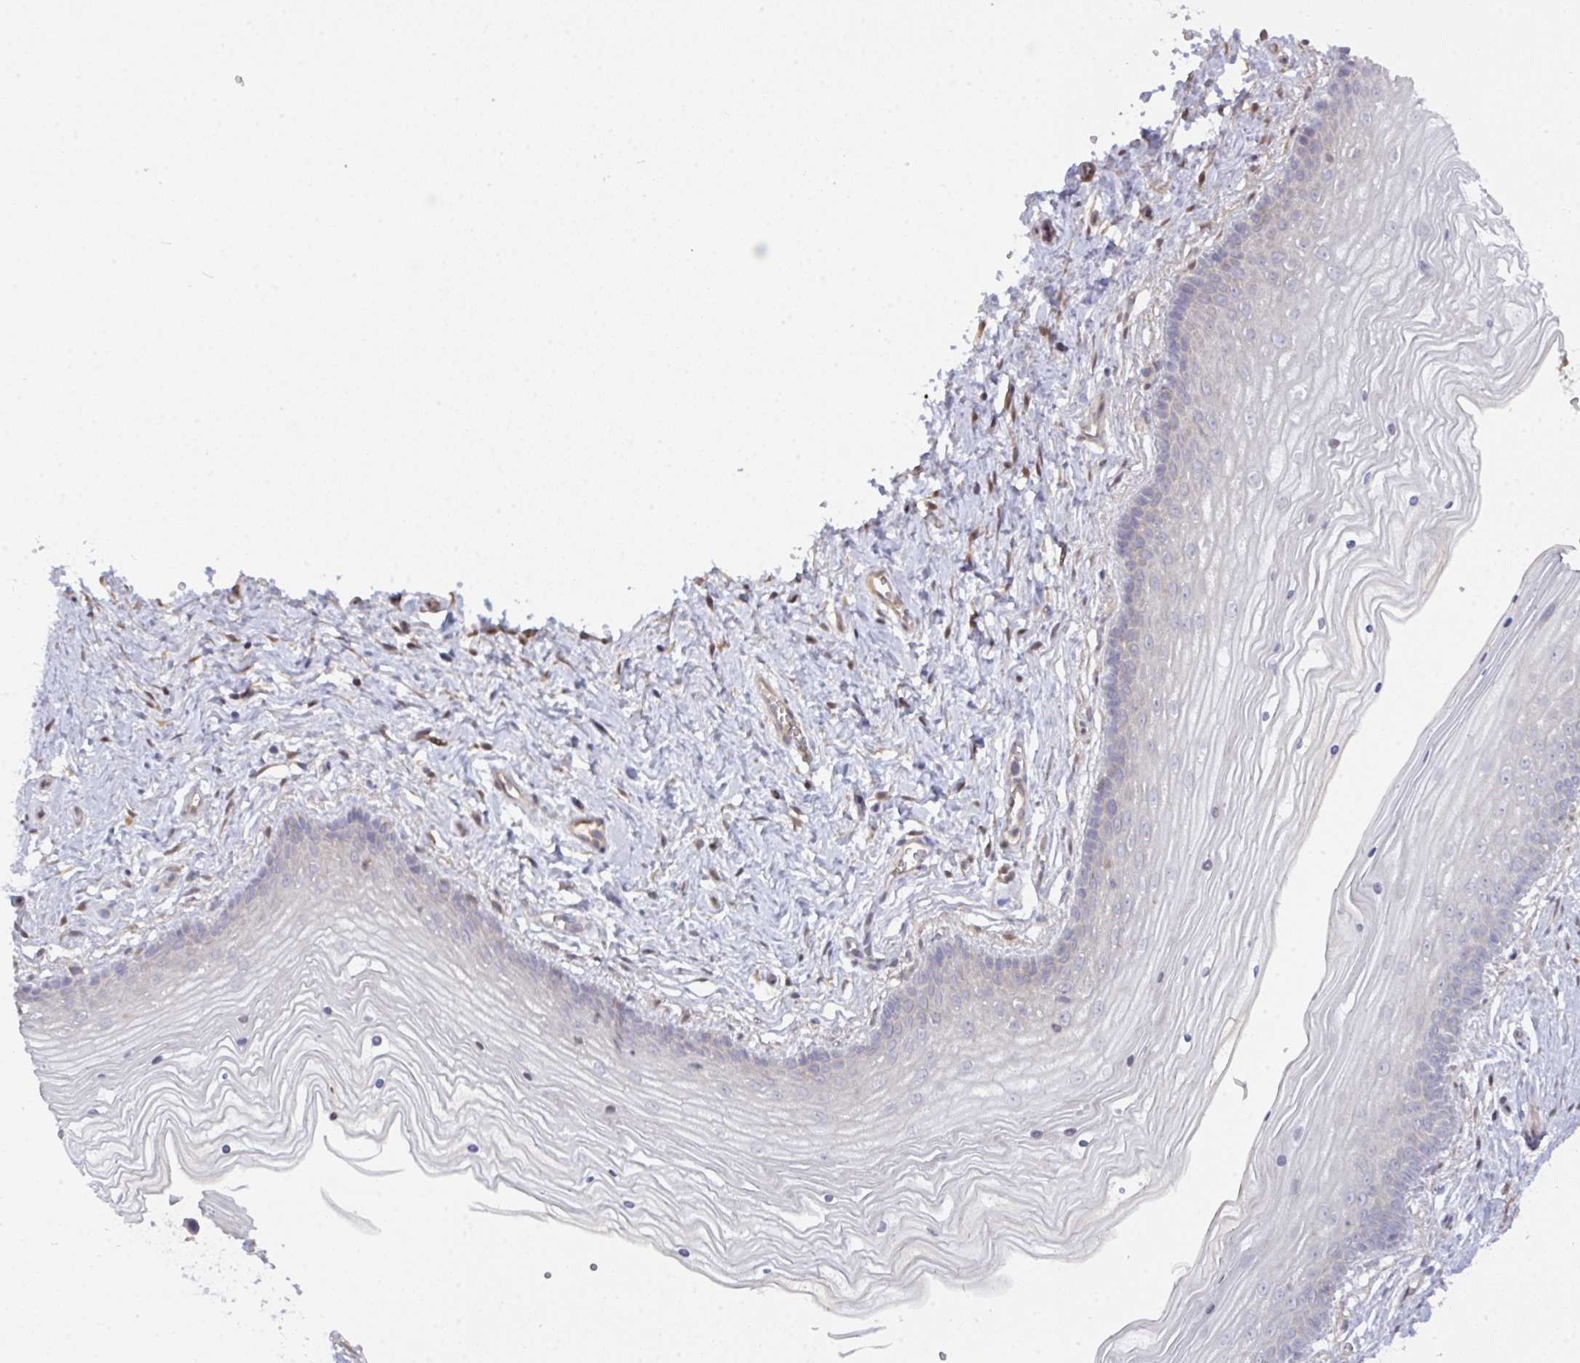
{"staining": {"intensity": "negative", "quantity": "none", "location": "none"}, "tissue": "vagina", "cell_type": "Squamous epithelial cells", "image_type": "normal", "snomed": [{"axis": "morphology", "description": "Normal tissue, NOS"}, {"axis": "topography", "description": "Vagina"}], "caption": "Immunohistochemical staining of unremarkable human vagina shows no significant staining in squamous epithelial cells.", "gene": "L3HYPDH", "patient": {"sex": "female", "age": 38}}